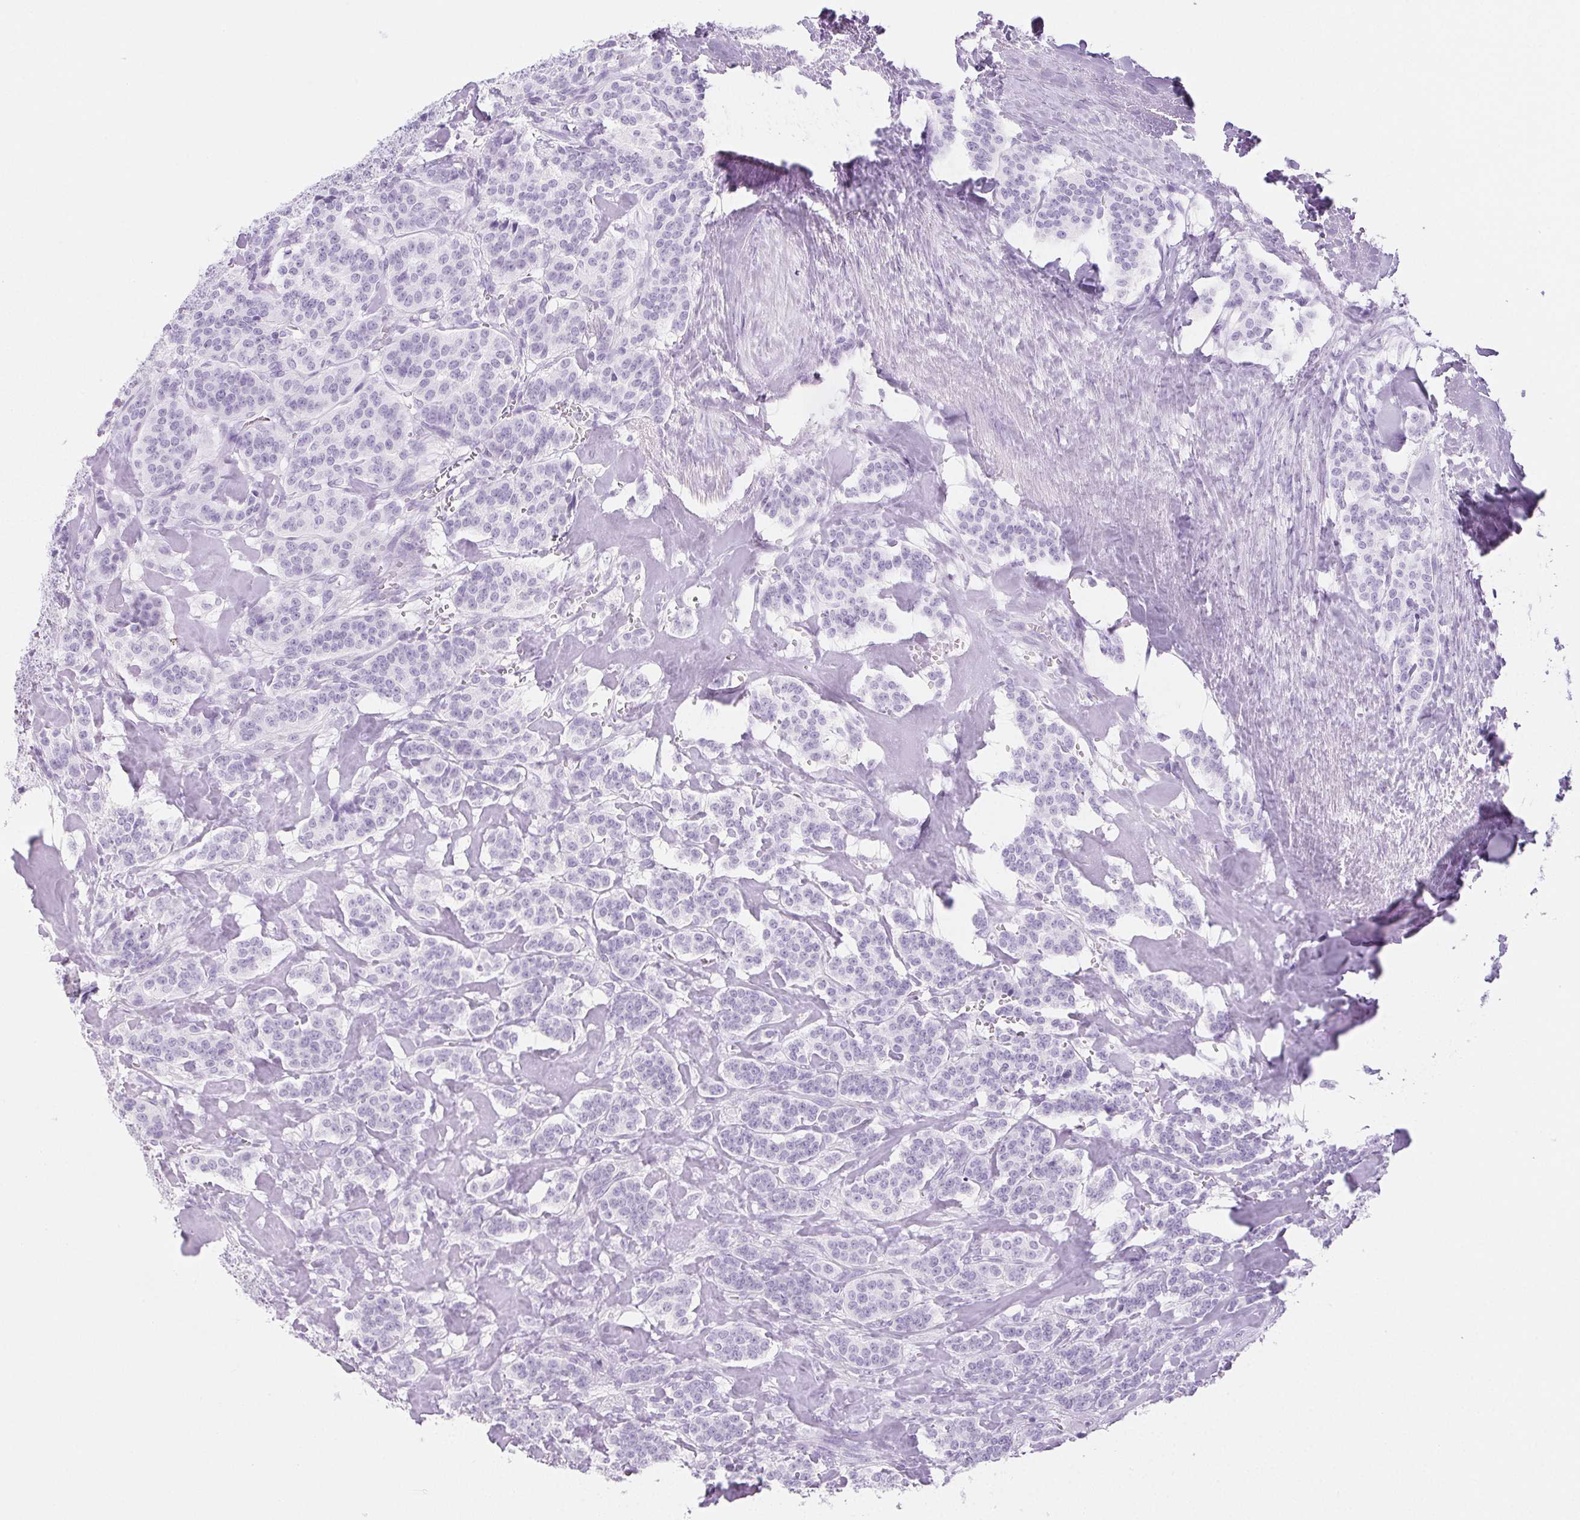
{"staining": {"intensity": "negative", "quantity": "none", "location": "none"}, "tissue": "carcinoid", "cell_type": "Tumor cells", "image_type": "cancer", "snomed": [{"axis": "morphology", "description": "Normal tissue, NOS"}, {"axis": "morphology", "description": "Carcinoid, malignant, NOS"}, {"axis": "topography", "description": "Lung"}], "caption": "The histopathology image displays no significant positivity in tumor cells of carcinoid. (Brightfield microscopy of DAB (3,3'-diaminobenzidine) IHC at high magnification).", "gene": "PI3", "patient": {"sex": "female", "age": 46}}